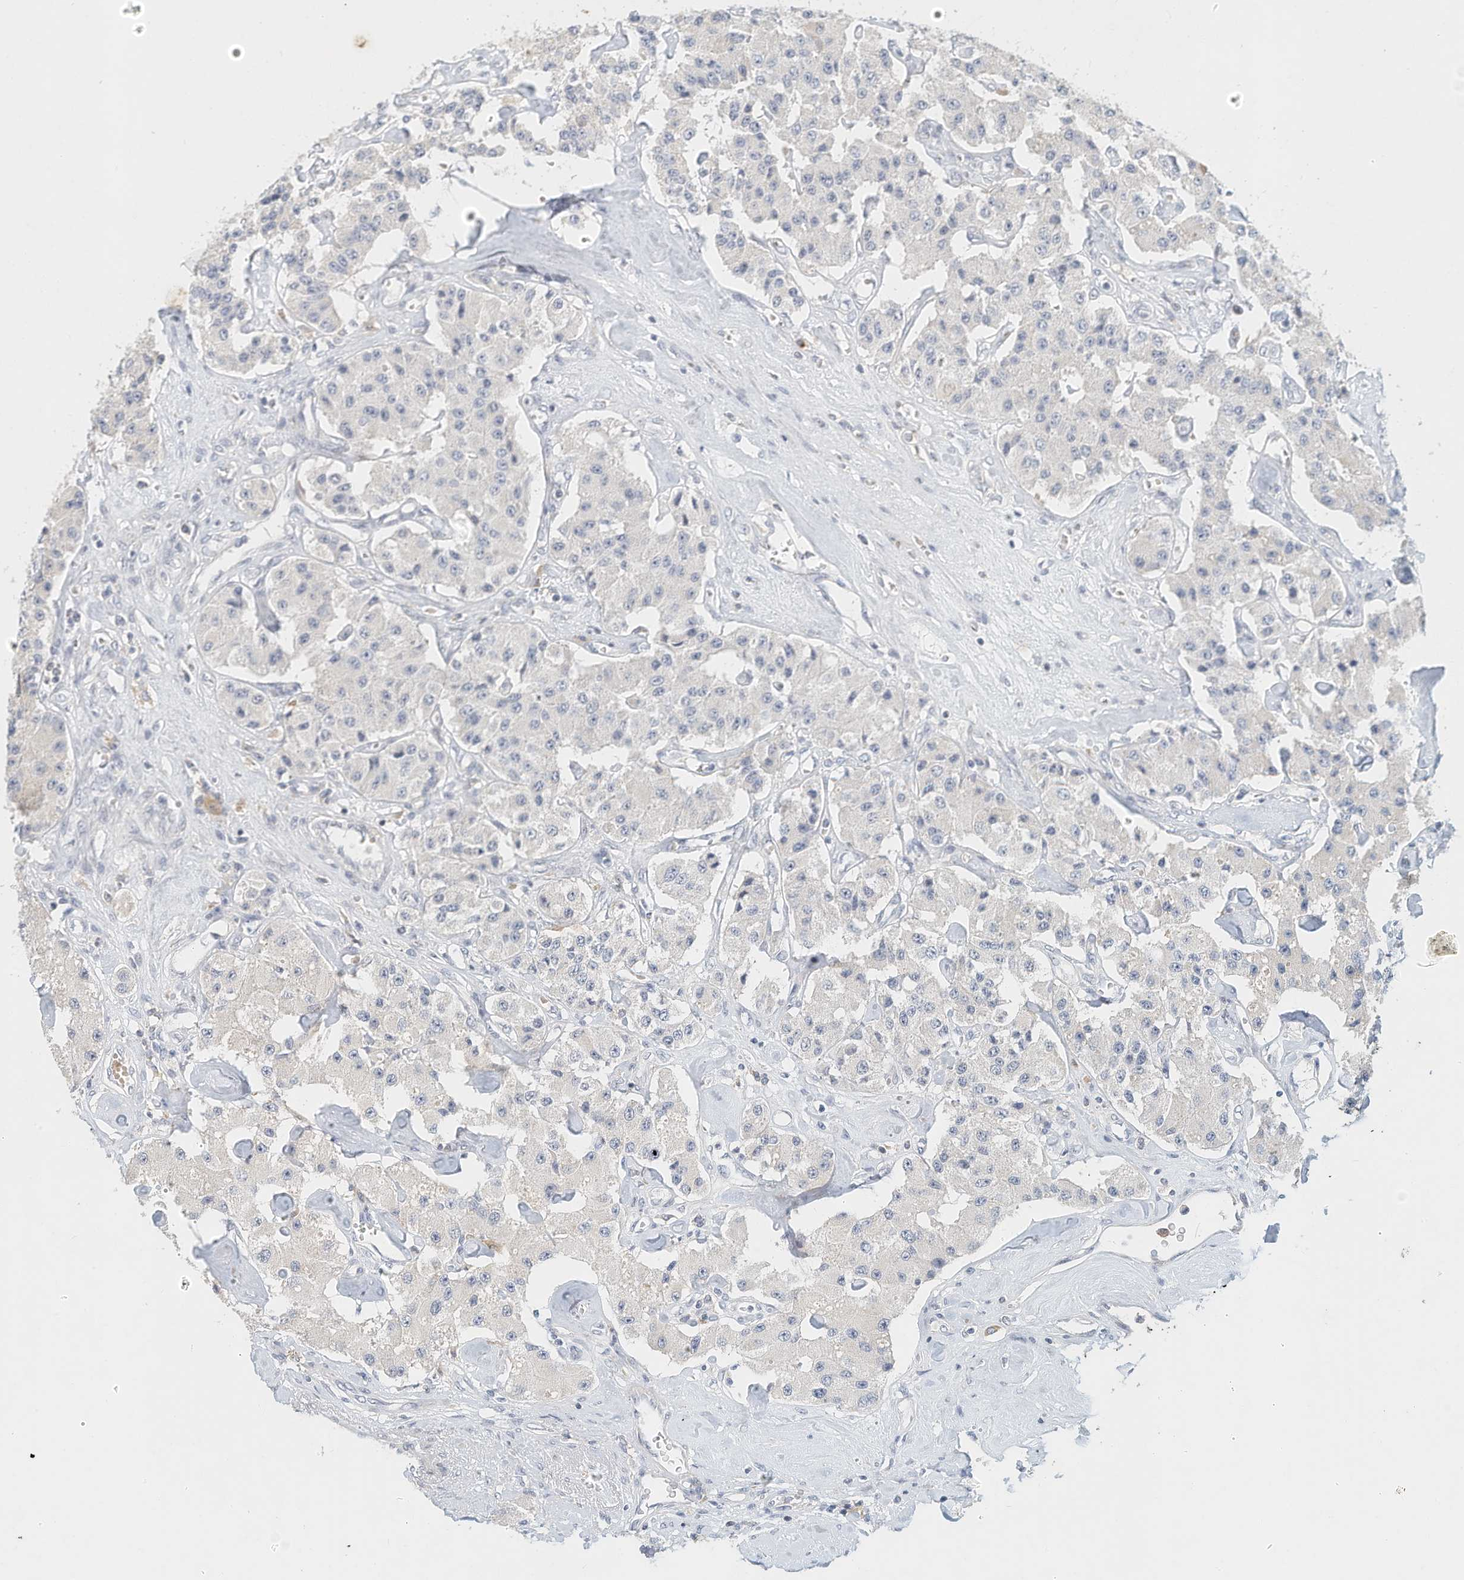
{"staining": {"intensity": "negative", "quantity": "none", "location": "none"}, "tissue": "carcinoid", "cell_type": "Tumor cells", "image_type": "cancer", "snomed": [{"axis": "morphology", "description": "Carcinoid, malignant, NOS"}, {"axis": "topography", "description": "Pancreas"}], "caption": "The immunohistochemistry histopathology image has no significant positivity in tumor cells of carcinoid tissue. The staining was performed using DAB (3,3'-diaminobenzidine) to visualize the protein expression in brown, while the nuclei were stained in blue with hematoxylin (Magnification: 20x).", "gene": "MICAL1", "patient": {"sex": "male", "age": 41}}